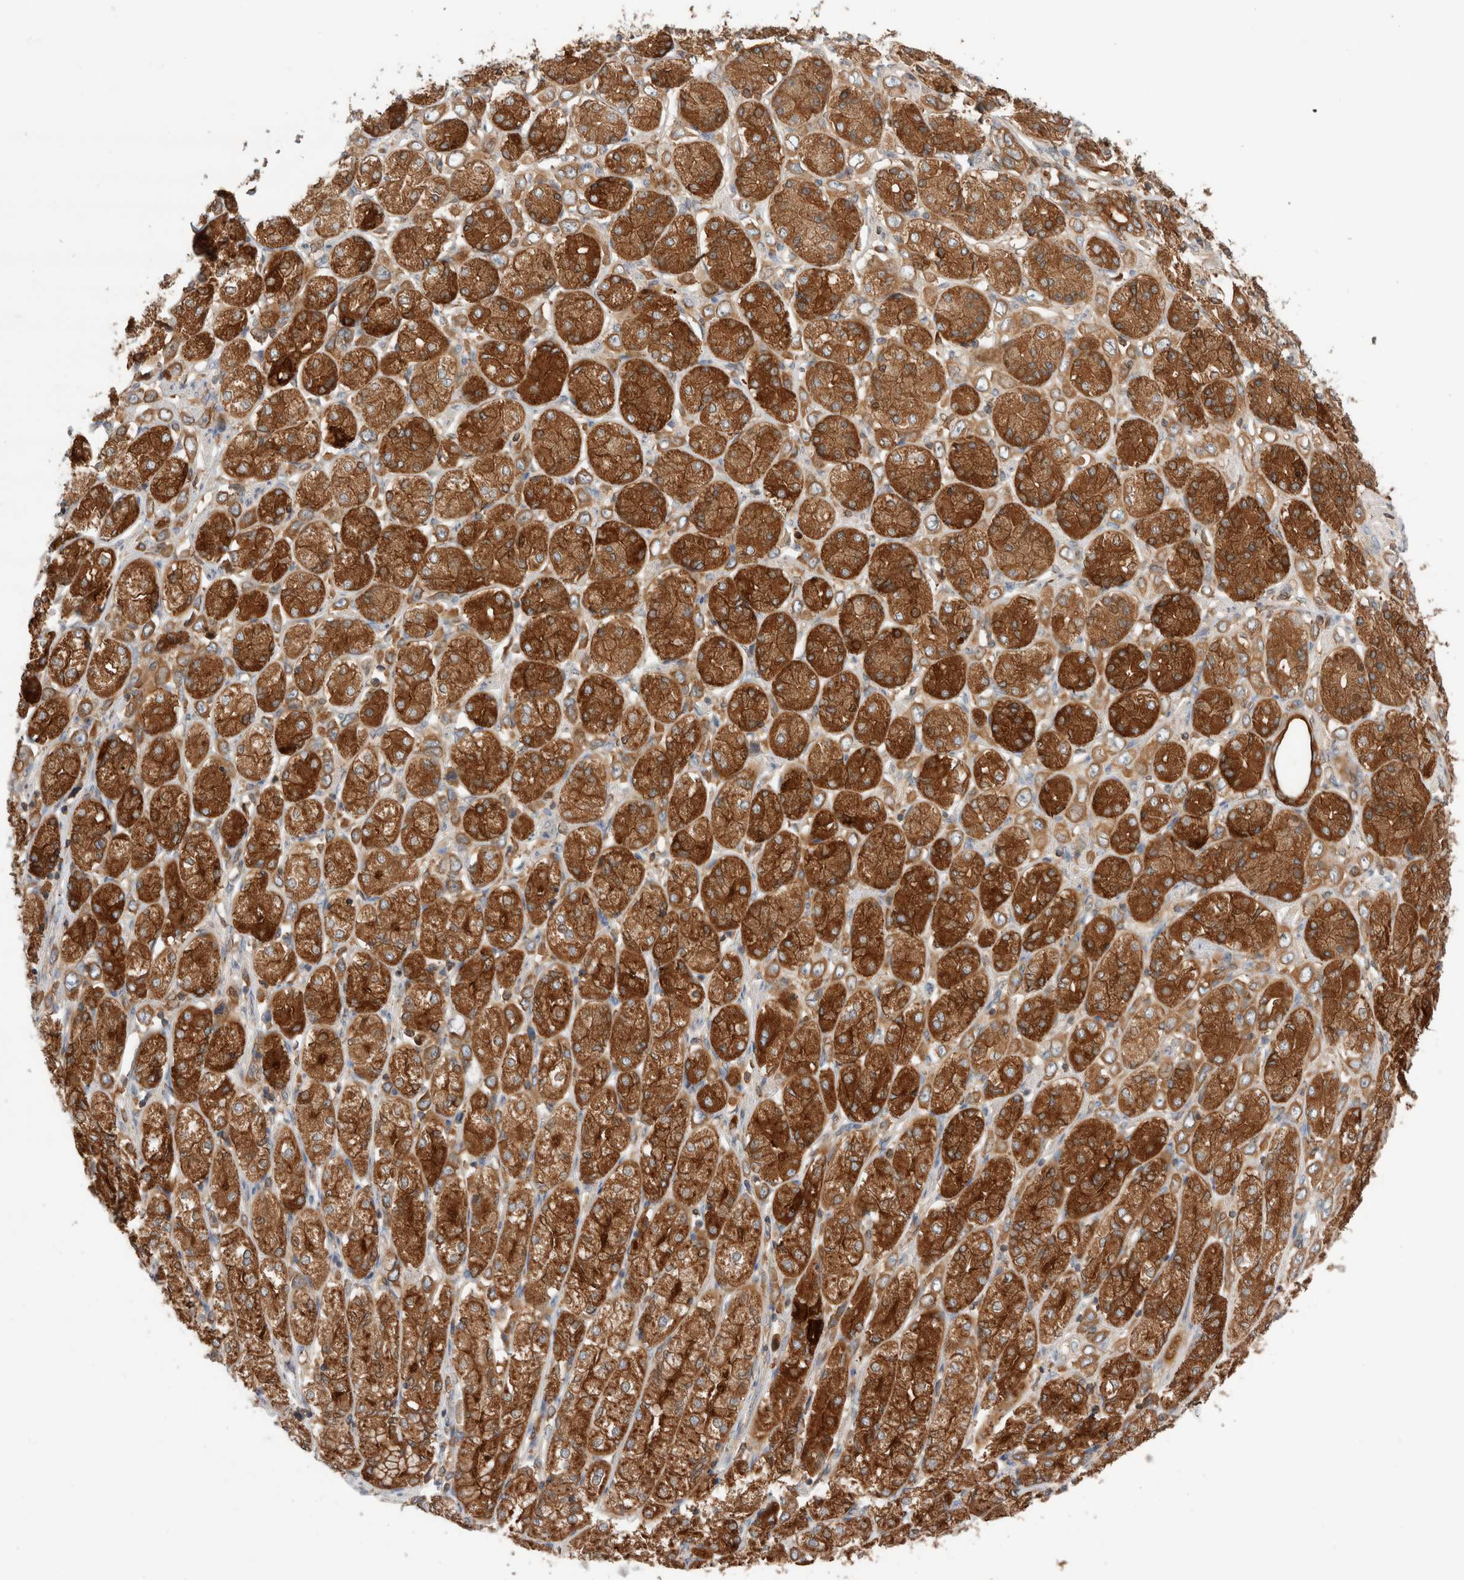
{"staining": {"intensity": "strong", "quantity": ">75%", "location": "cytoplasmic/membranous"}, "tissue": "stomach cancer", "cell_type": "Tumor cells", "image_type": "cancer", "snomed": [{"axis": "morphology", "description": "Adenocarcinoma, NOS"}, {"axis": "topography", "description": "Stomach"}], "caption": "Immunohistochemistry (IHC) histopathology image of human stomach adenocarcinoma stained for a protein (brown), which reveals high levels of strong cytoplasmic/membranous expression in about >75% of tumor cells.", "gene": "KLHL14", "patient": {"sex": "female", "age": 65}}